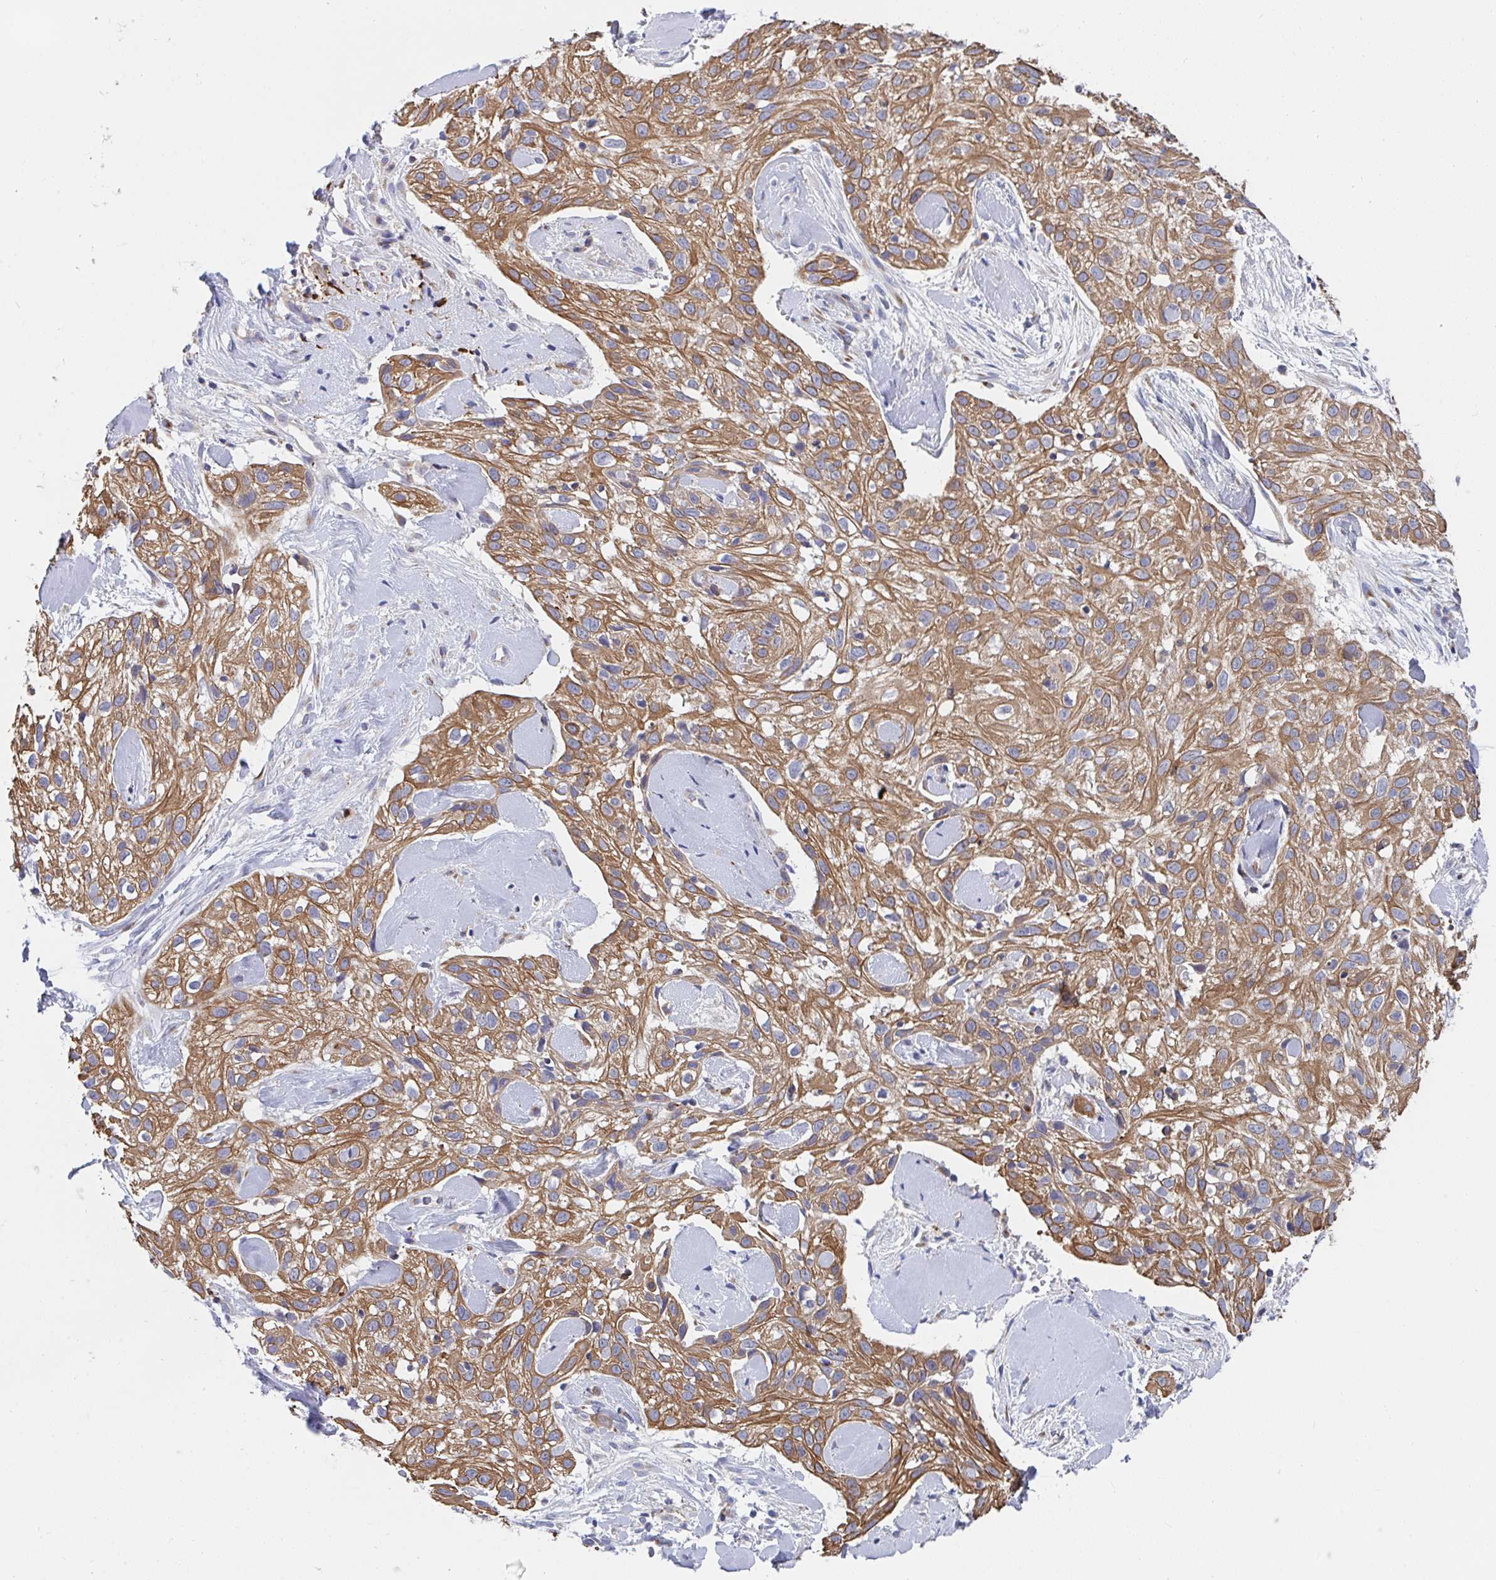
{"staining": {"intensity": "moderate", "quantity": ">75%", "location": "cytoplasmic/membranous"}, "tissue": "skin cancer", "cell_type": "Tumor cells", "image_type": "cancer", "snomed": [{"axis": "morphology", "description": "Squamous cell carcinoma, NOS"}, {"axis": "topography", "description": "Skin"}], "caption": "A high-resolution photomicrograph shows immunohistochemistry staining of skin cancer (squamous cell carcinoma), which demonstrates moderate cytoplasmic/membranous positivity in approximately >75% of tumor cells.", "gene": "FRMD3", "patient": {"sex": "male", "age": 82}}